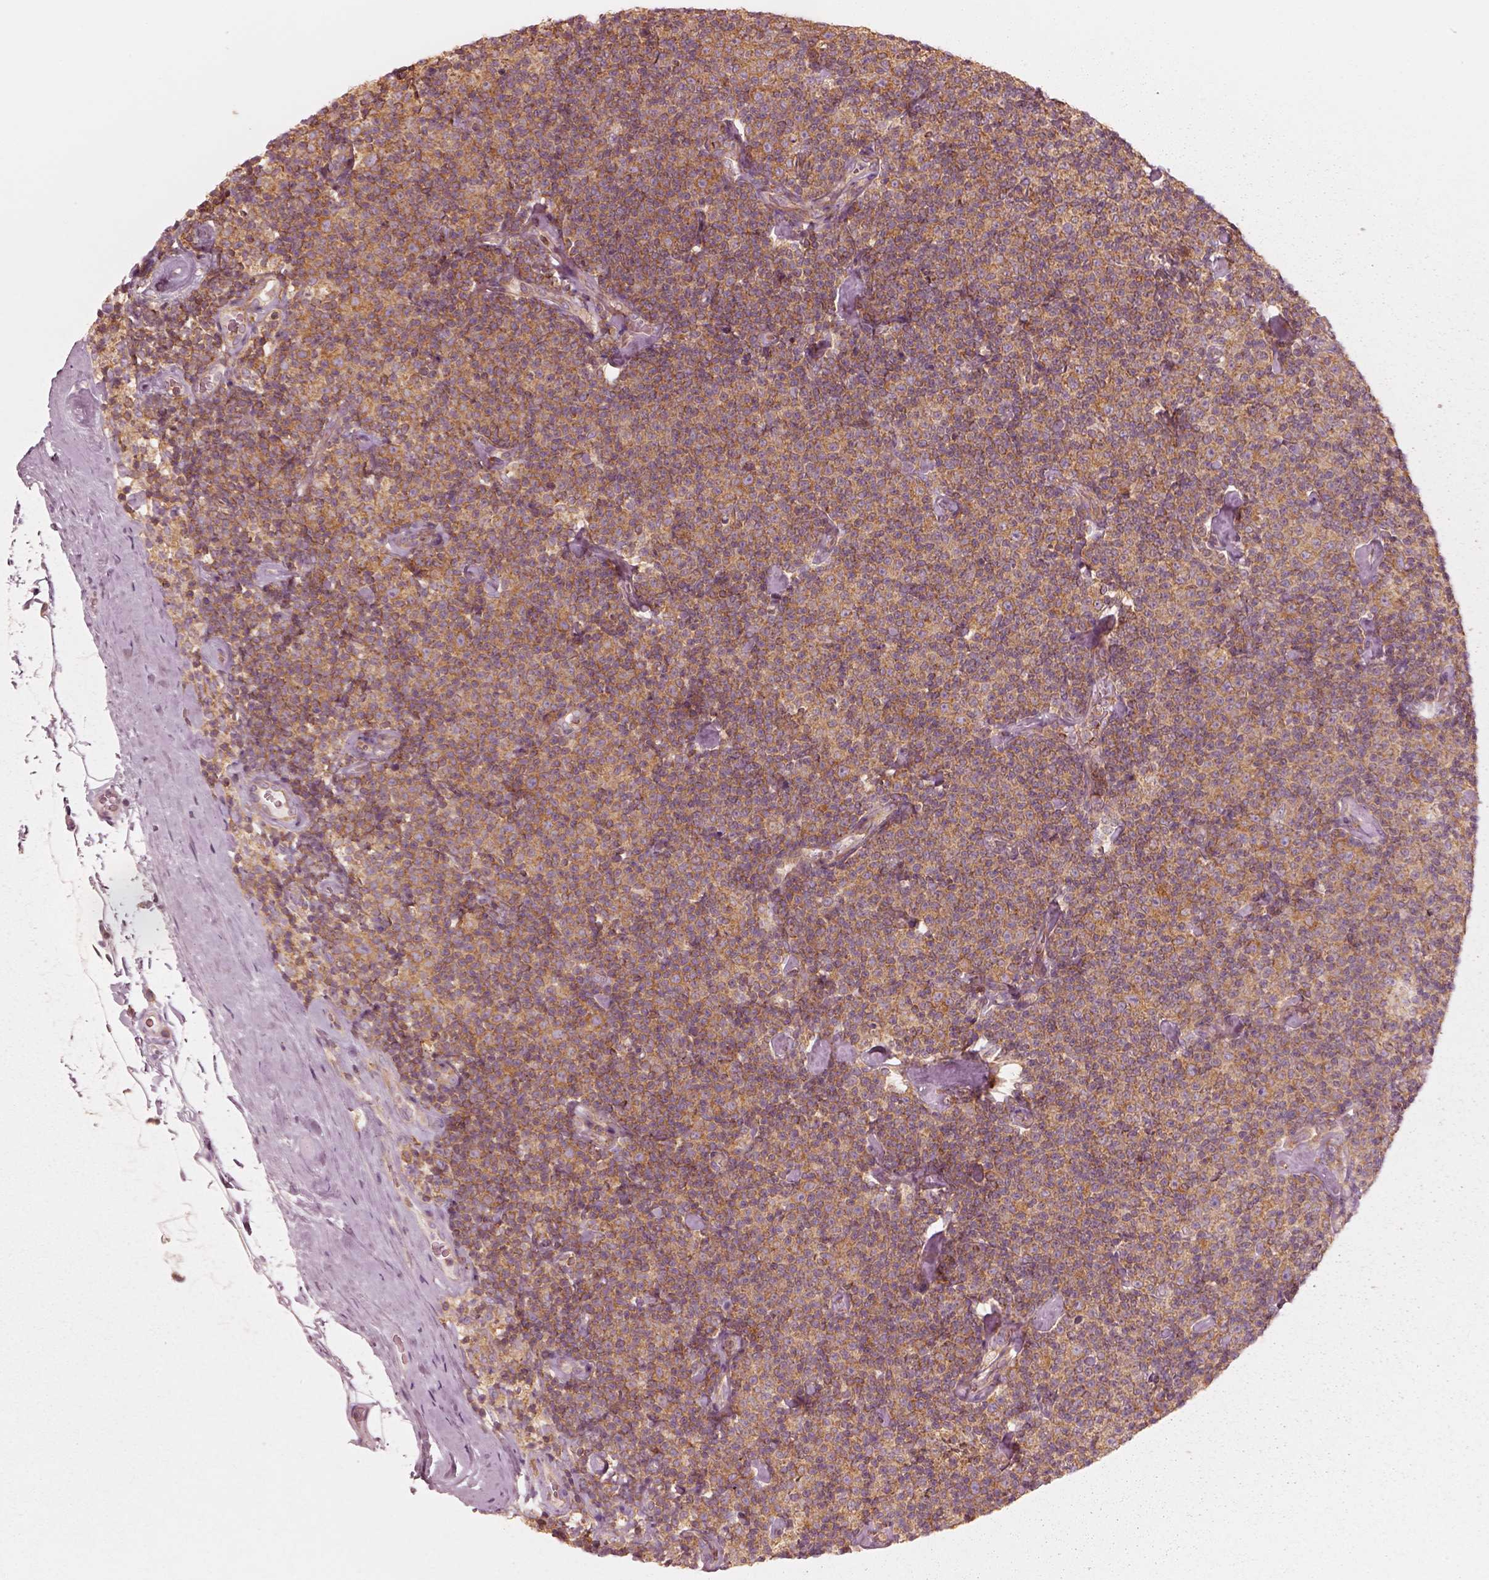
{"staining": {"intensity": "strong", "quantity": ">75%", "location": "cytoplasmic/membranous"}, "tissue": "lymphoma", "cell_type": "Tumor cells", "image_type": "cancer", "snomed": [{"axis": "morphology", "description": "Malignant lymphoma, non-Hodgkin's type, Low grade"}, {"axis": "topography", "description": "Lymph node"}], "caption": "Human malignant lymphoma, non-Hodgkin's type (low-grade) stained with a protein marker reveals strong staining in tumor cells.", "gene": "CNOT2", "patient": {"sex": "male", "age": 81}}